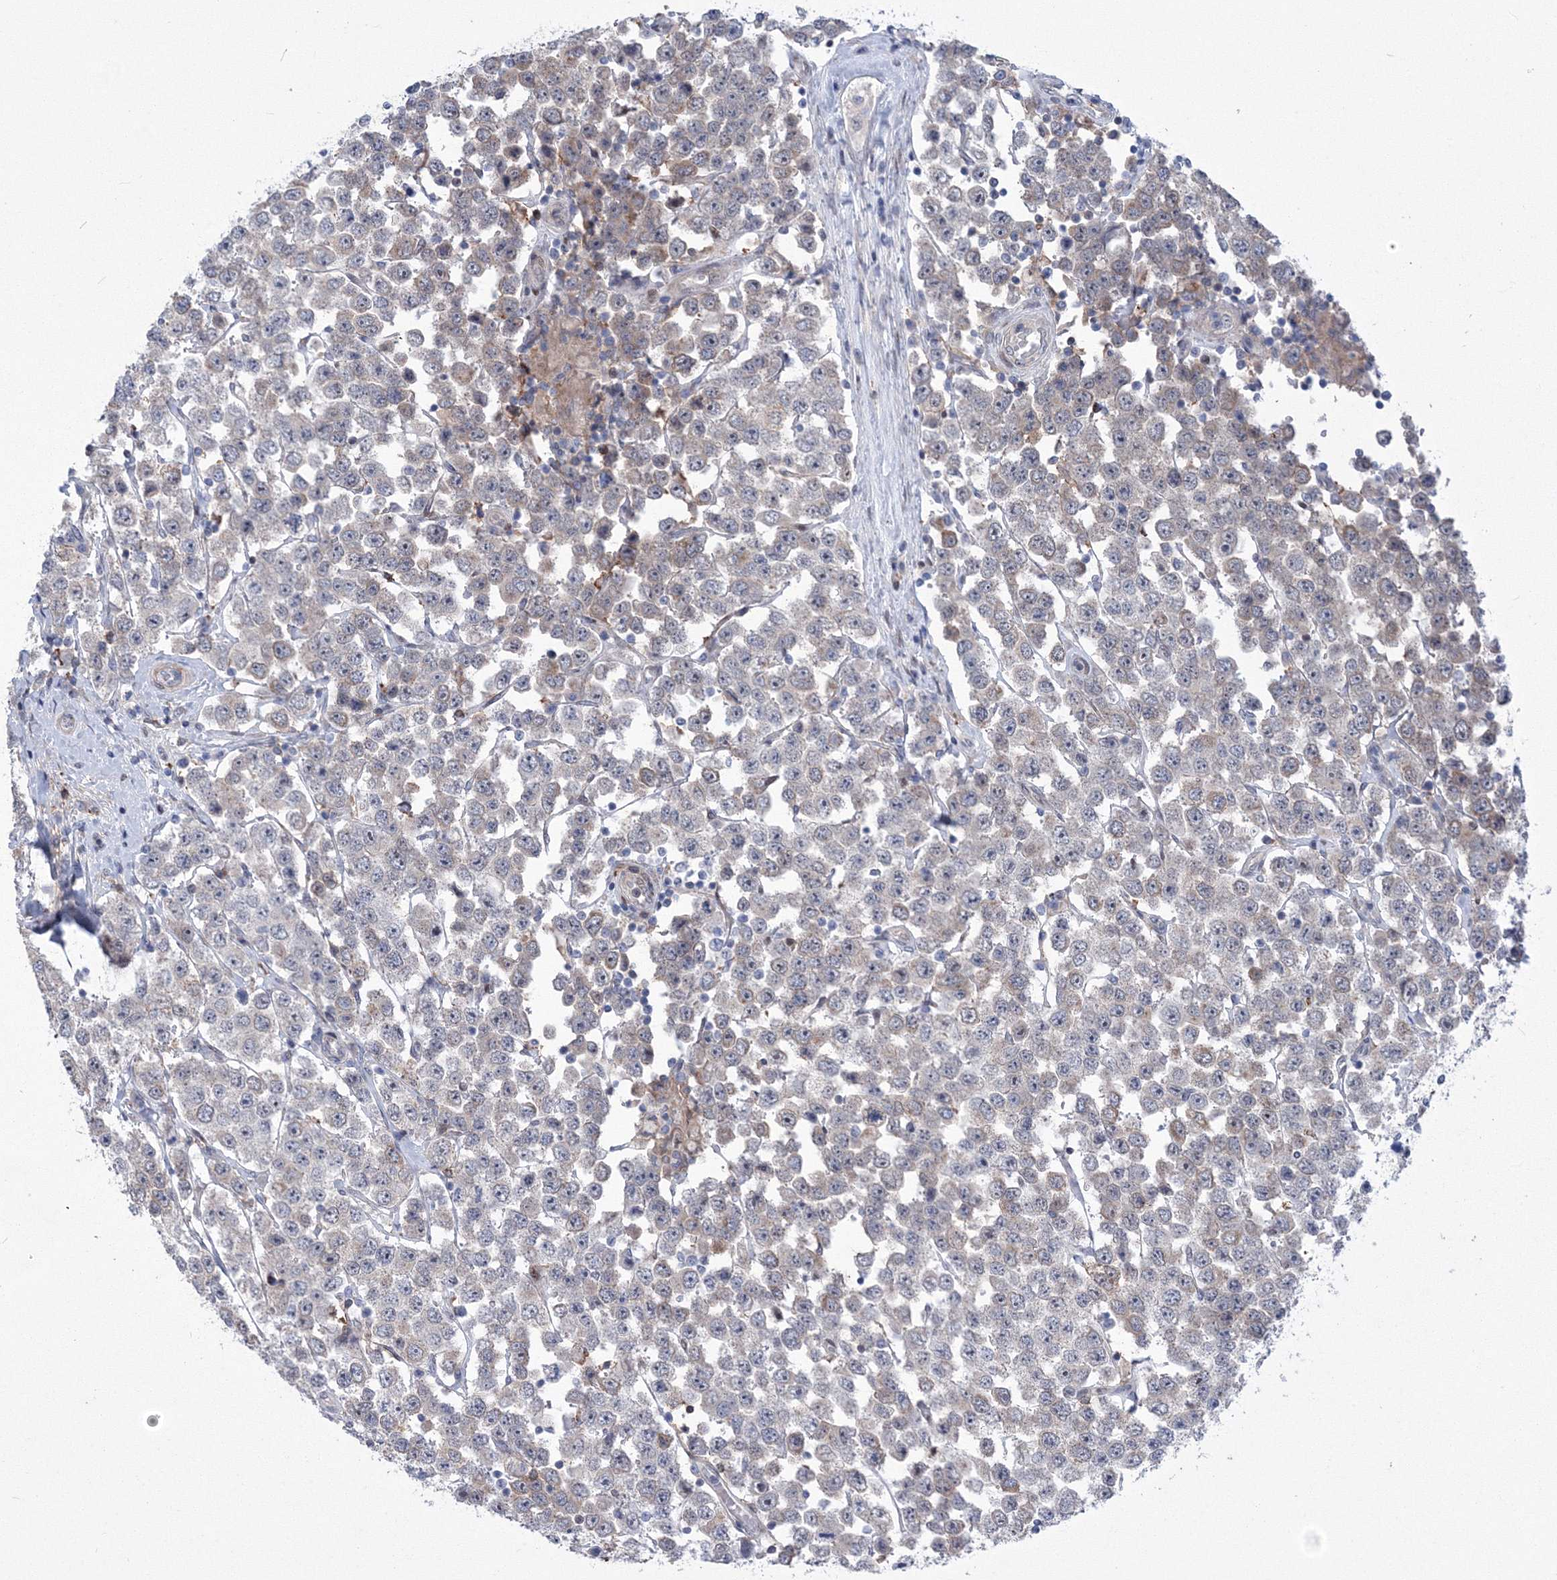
{"staining": {"intensity": "negative", "quantity": "none", "location": "none"}, "tissue": "testis cancer", "cell_type": "Tumor cells", "image_type": "cancer", "snomed": [{"axis": "morphology", "description": "Seminoma, NOS"}, {"axis": "topography", "description": "Testis"}], "caption": "This is an immunohistochemistry (IHC) image of seminoma (testis). There is no positivity in tumor cells.", "gene": "RNPEPL1", "patient": {"sex": "male", "age": 28}}